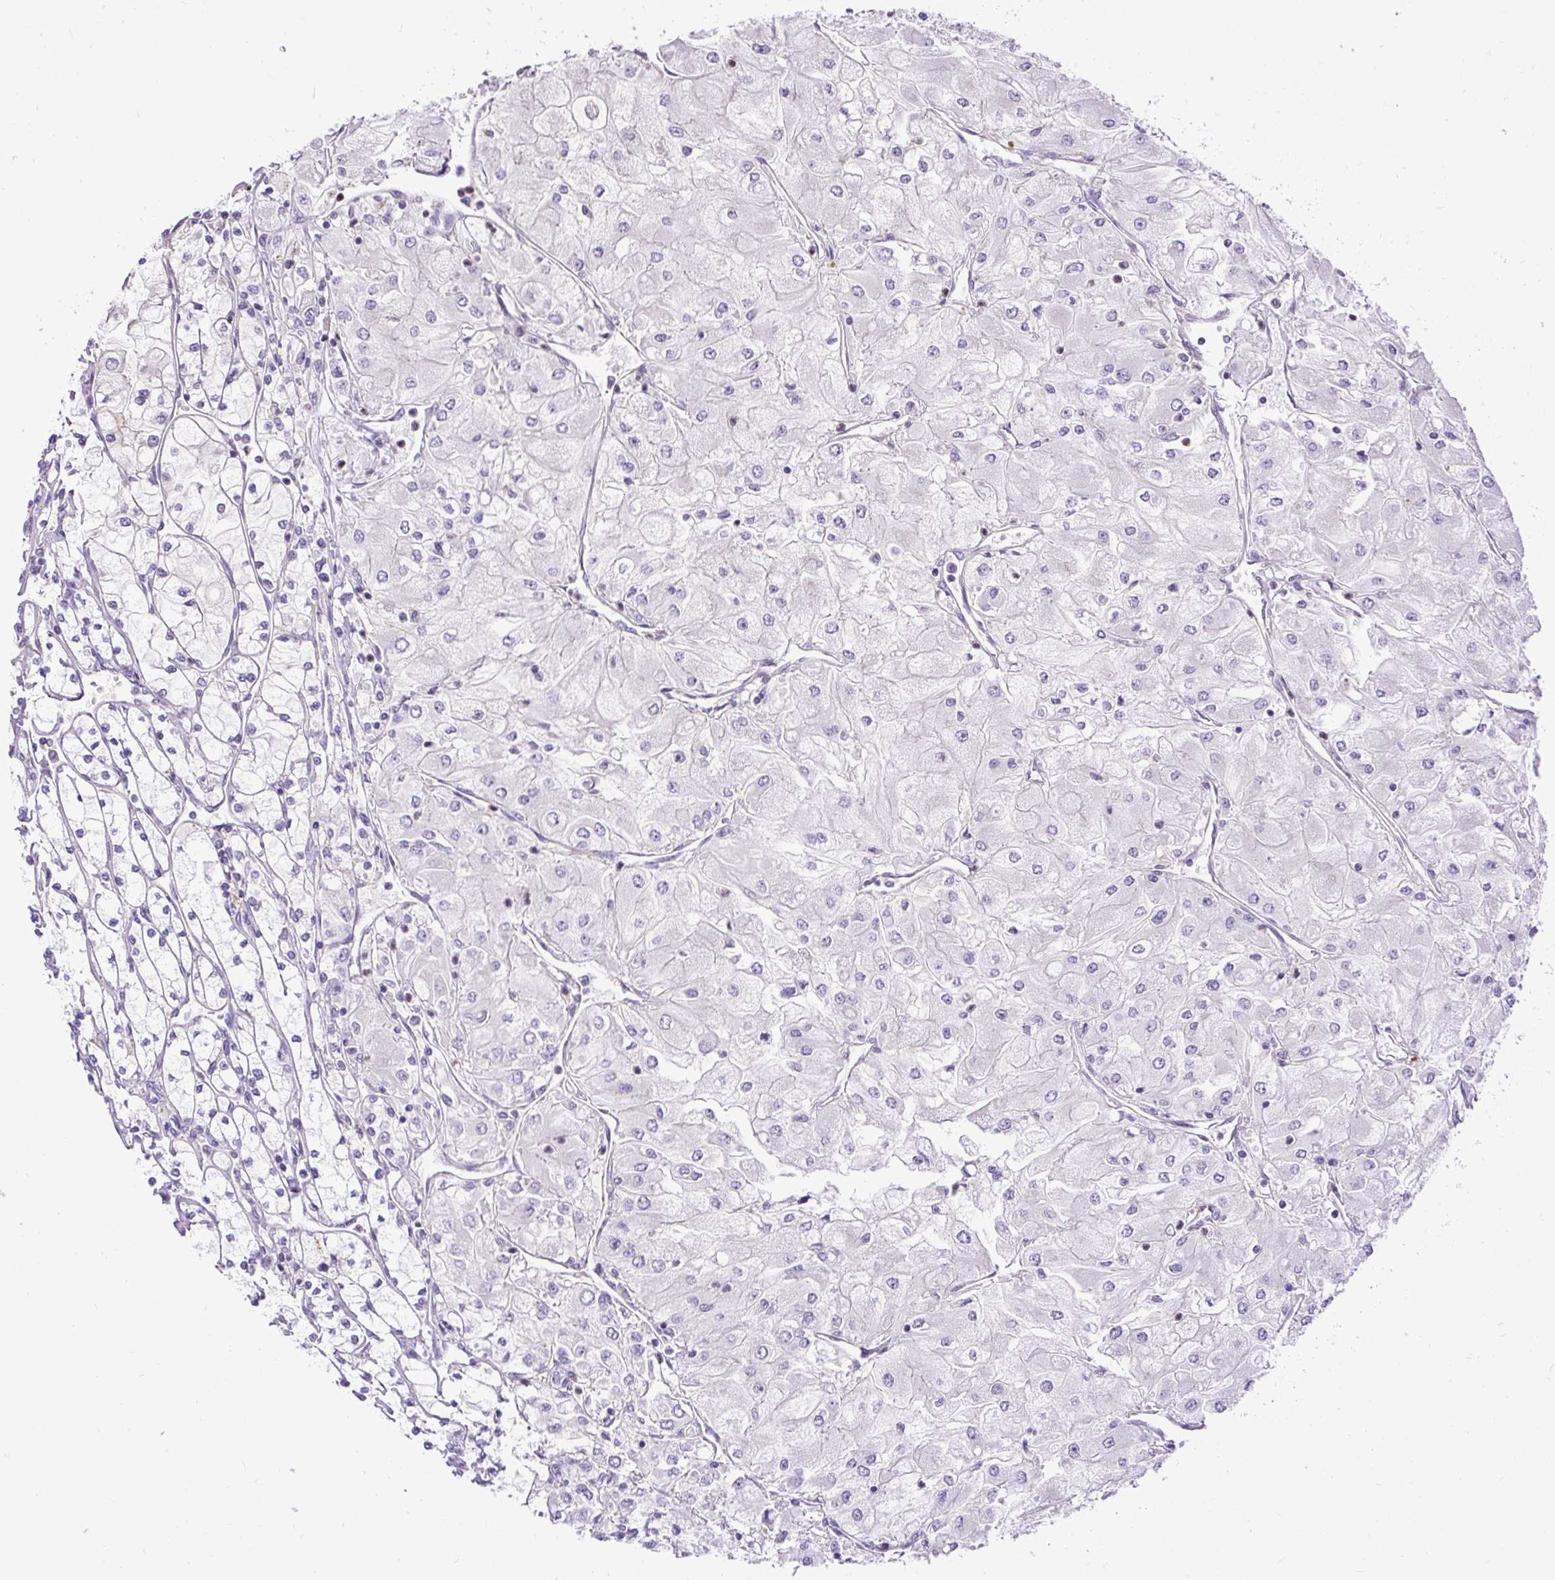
{"staining": {"intensity": "negative", "quantity": "none", "location": "none"}, "tissue": "renal cancer", "cell_type": "Tumor cells", "image_type": "cancer", "snomed": [{"axis": "morphology", "description": "Adenocarcinoma, NOS"}, {"axis": "topography", "description": "Kidney"}], "caption": "An image of human renal cancer is negative for staining in tumor cells.", "gene": "CFAP47", "patient": {"sex": "male", "age": 80}}